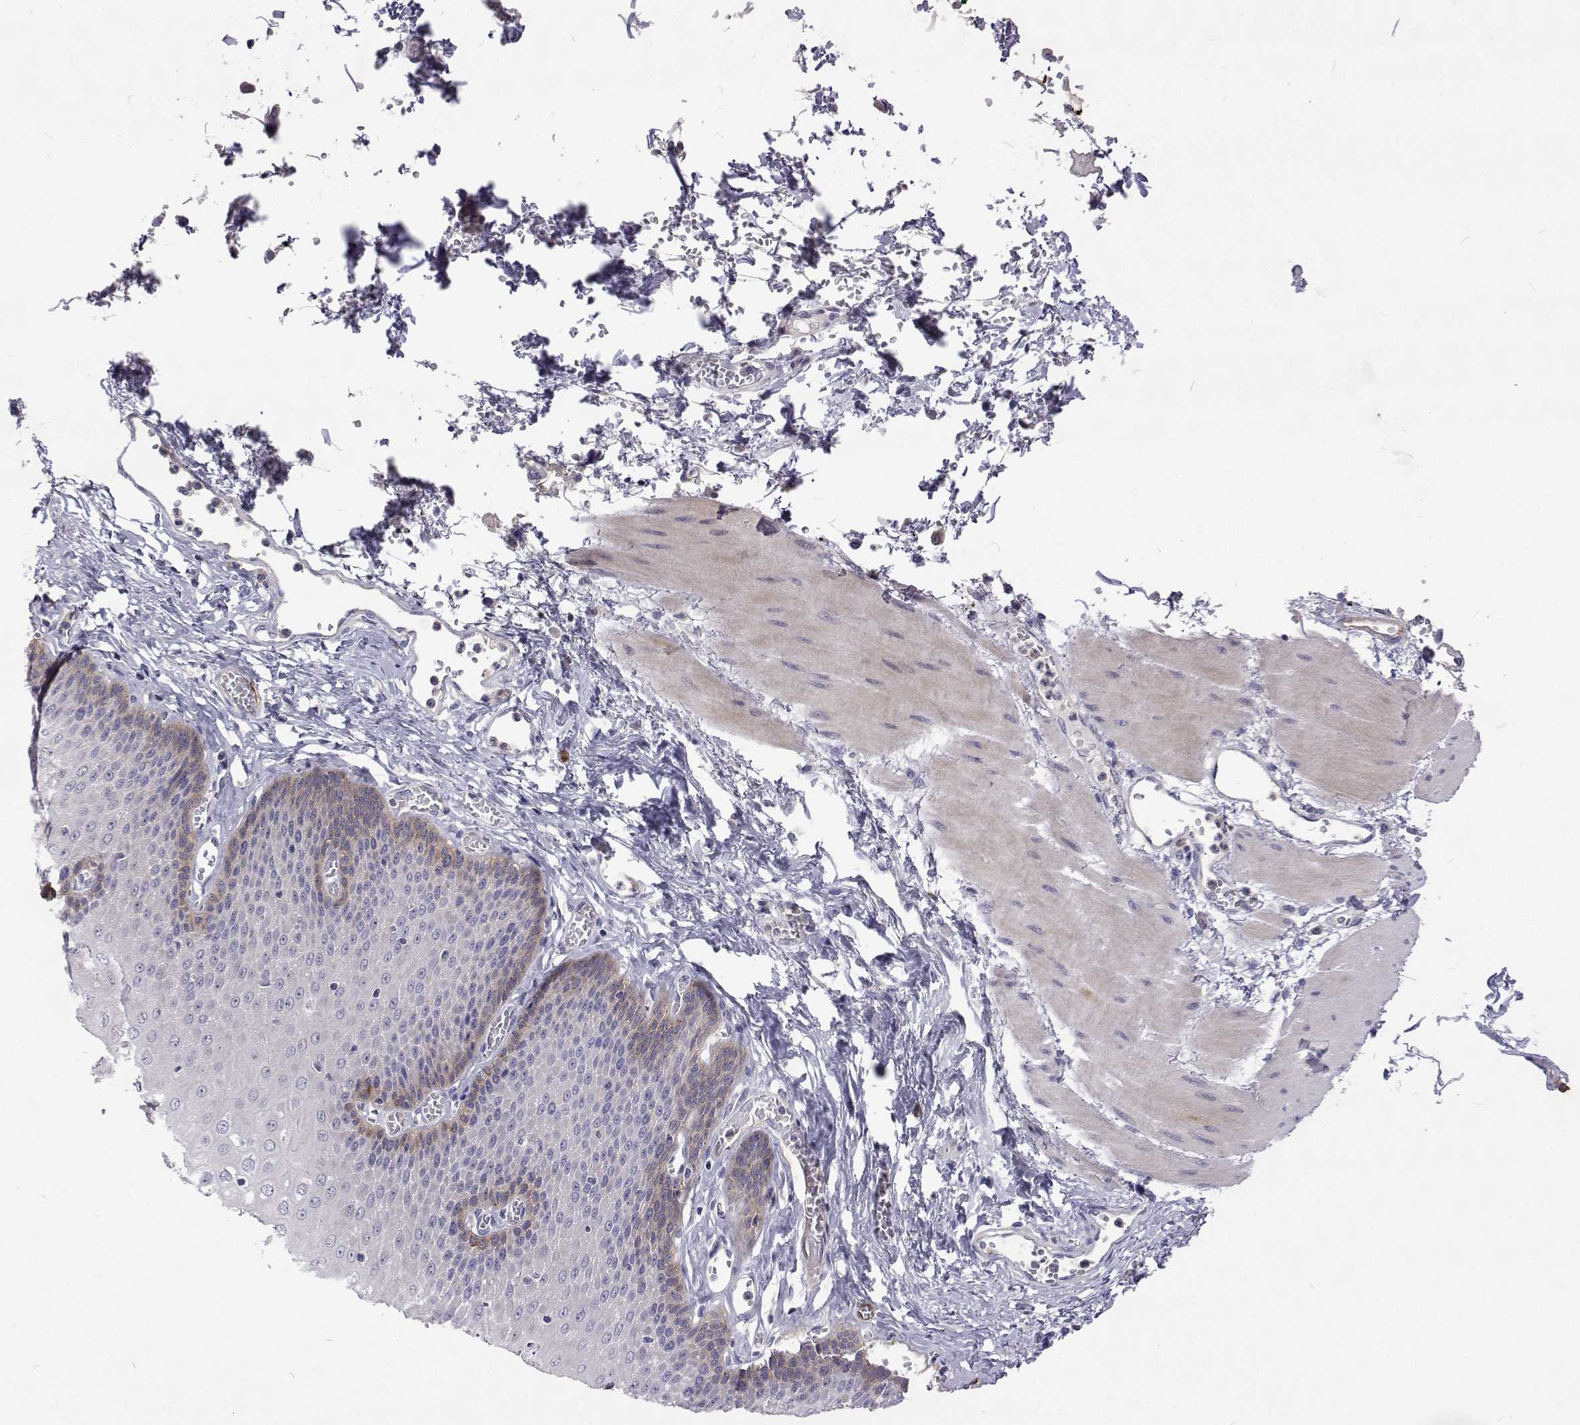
{"staining": {"intensity": "negative", "quantity": "none", "location": "none"}, "tissue": "esophagus", "cell_type": "Squamous epithelial cells", "image_type": "normal", "snomed": [{"axis": "morphology", "description": "Normal tissue, NOS"}, {"axis": "topography", "description": "Esophagus"}], "caption": "An immunohistochemistry micrograph of unremarkable esophagus is shown. There is no staining in squamous epithelial cells of esophagus. (DAB immunohistochemistry with hematoxylin counter stain).", "gene": "NPR3", "patient": {"sex": "male", "age": 60}}